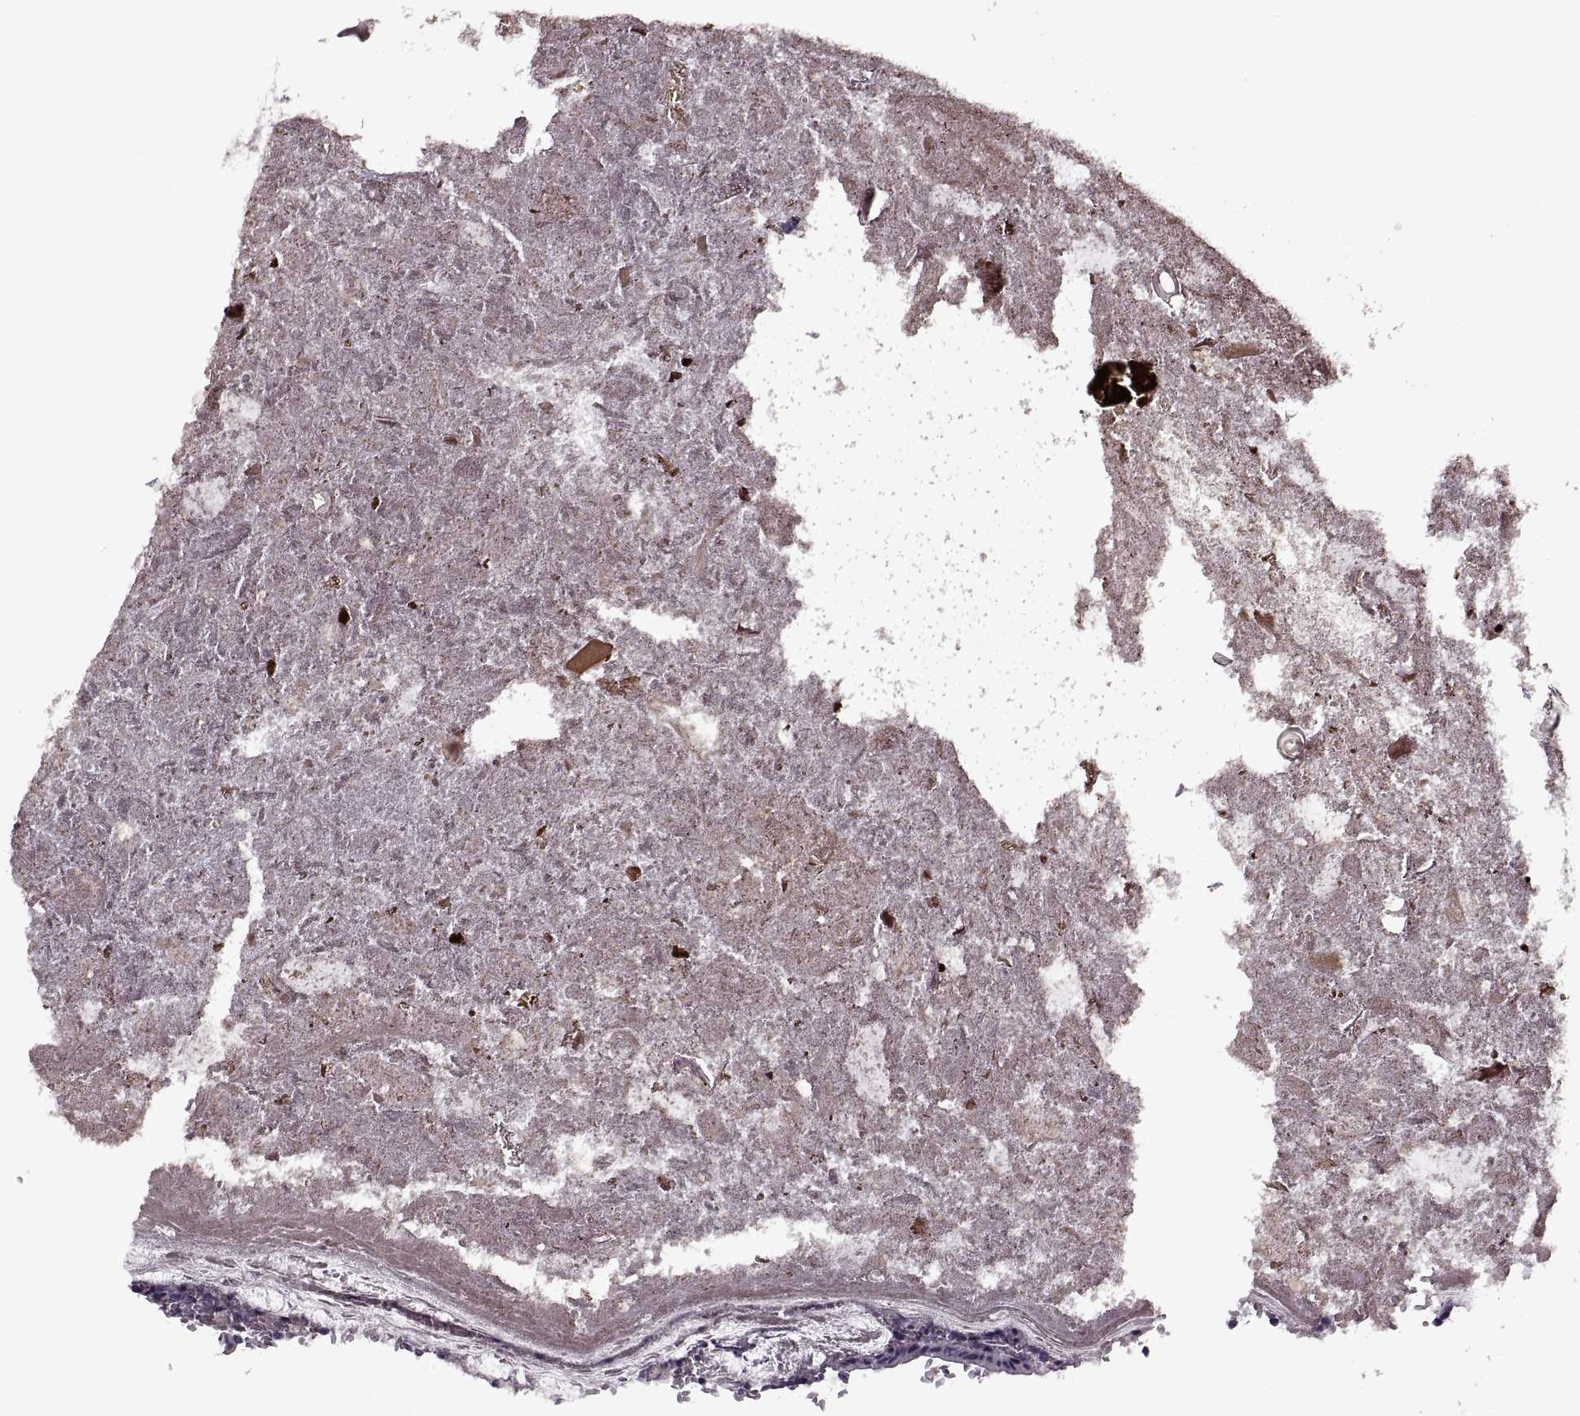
{"staining": {"intensity": "negative", "quantity": "none", "location": "none"}, "tissue": "appendix", "cell_type": "Glandular cells", "image_type": "normal", "snomed": [{"axis": "morphology", "description": "Normal tissue, NOS"}, {"axis": "topography", "description": "Appendix"}], "caption": "DAB (3,3'-diaminobenzidine) immunohistochemical staining of unremarkable human appendix shows no significant expression in glandular cells.", "gene": "PAGE2B", "patient": {"sex": "female", "age": 23}}